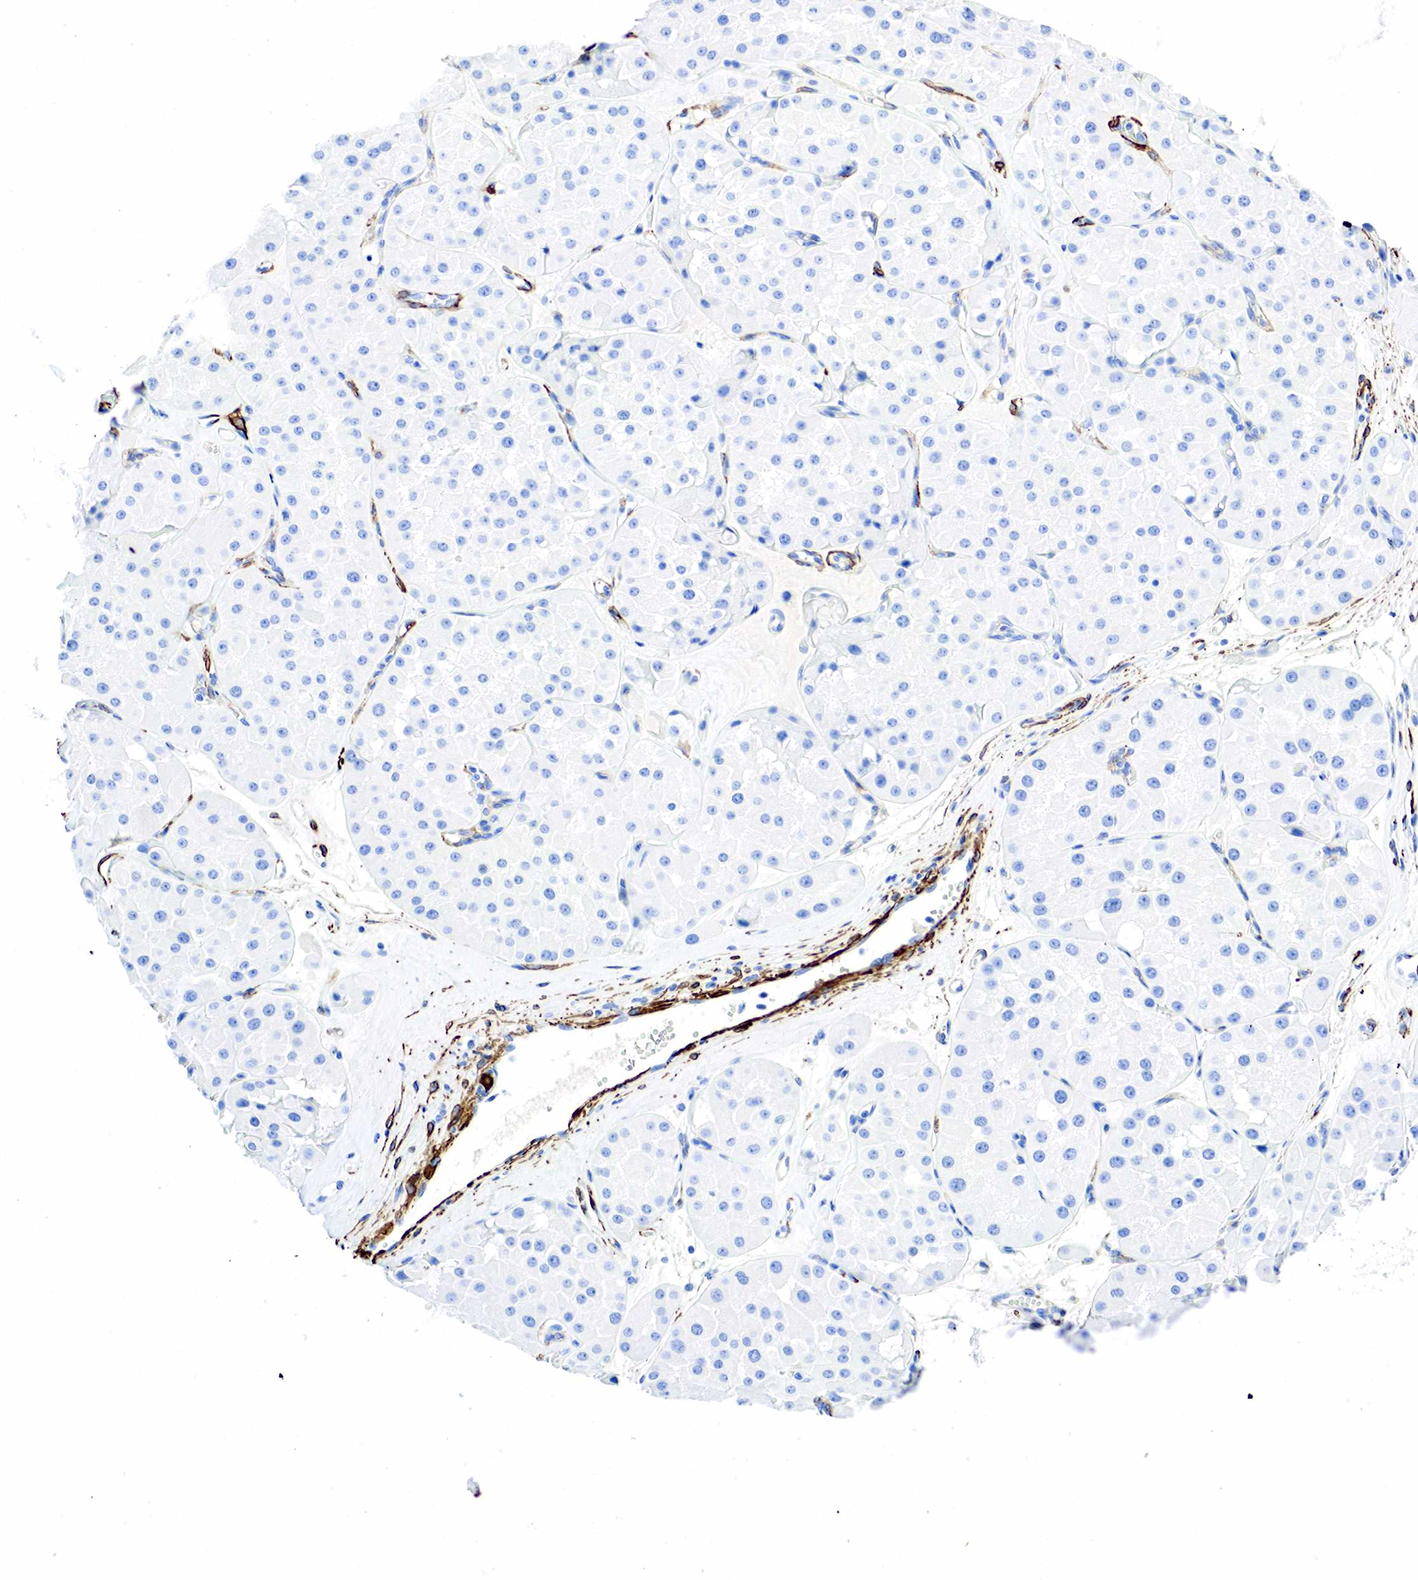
{"staining": {"intensity": "negative", "quantity": "none", "location": "none"}, "tissue": "renal cancer", "cell_type": "Tumor cells", "image_type": "cancer", "snomed": [{"axis": "morphology", "description": "Adenocarcinoma, uncertain malignant potential"}, {"axis": "topography", "description": "Kidney"}], "caption": "DAB immunohistochemical staining of human renal adenocarcinoma,  uncertain malignant potential exhibits no significant expression in tumor cells. The staining was performed using DAB to visualize the protein expression in brown, while the nuclei were stained in blue with hematoxylin (Magnification: 20x).", "gene": "ACTA1", "patient": {"sex": "male", "age": 63}}